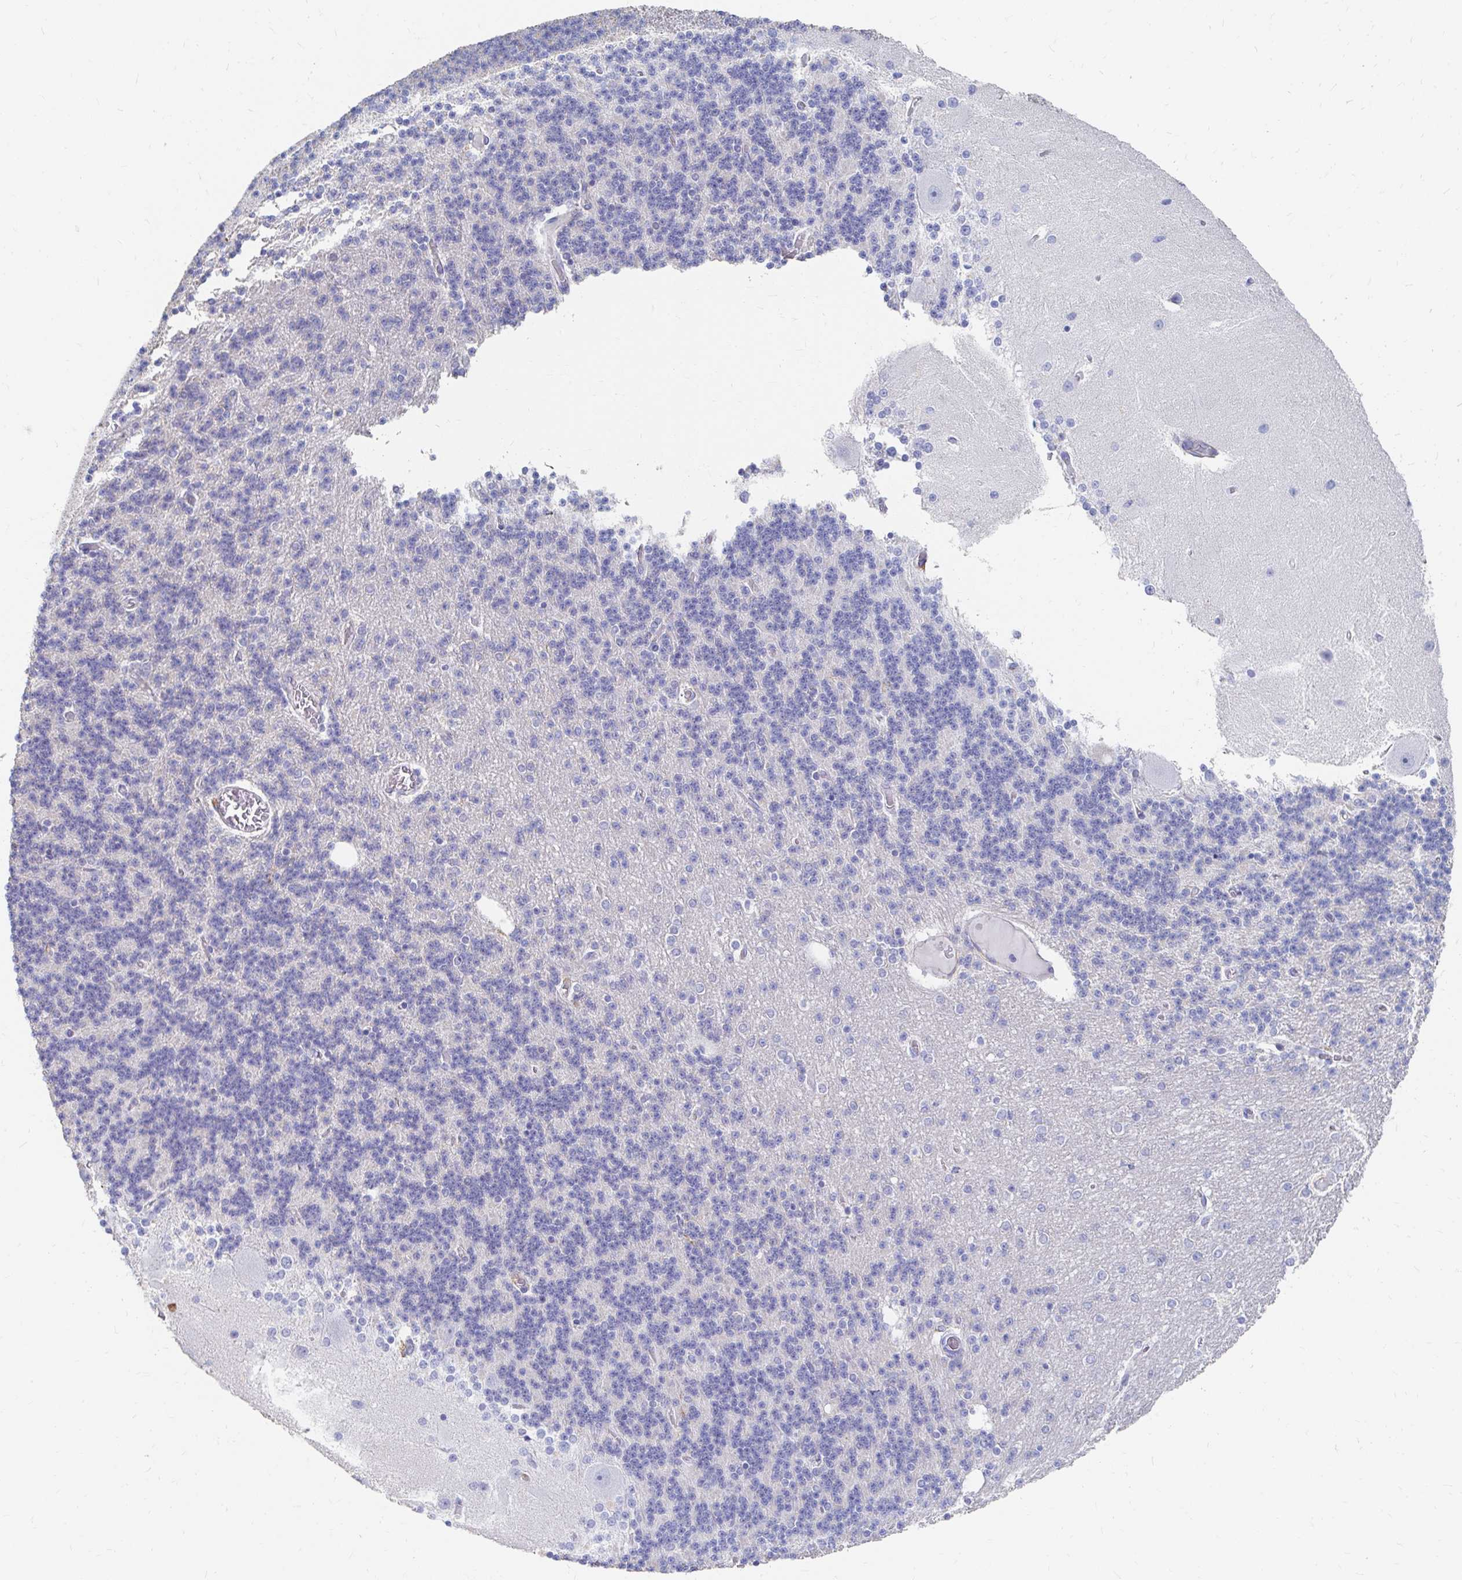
{"staining": {"intensity": "negative", "quantity": "none", "location": "none"}, "tissue": "cerebellum", "cell_type": "Cells in granular layer", "image_type": "normal", "snomed": [{"axis": "morphology", "description": "Normal tissue, NOS"}, {"axis": "topography", "description": "Cerebellum"}], "caption": "IHC image of benign cerebellum: human cerebellum stained with DAB reveals no significant protein expression in cells in granular layer.", "gene": "LAMC3", "patient": {"sex": "female", "age": 54}}